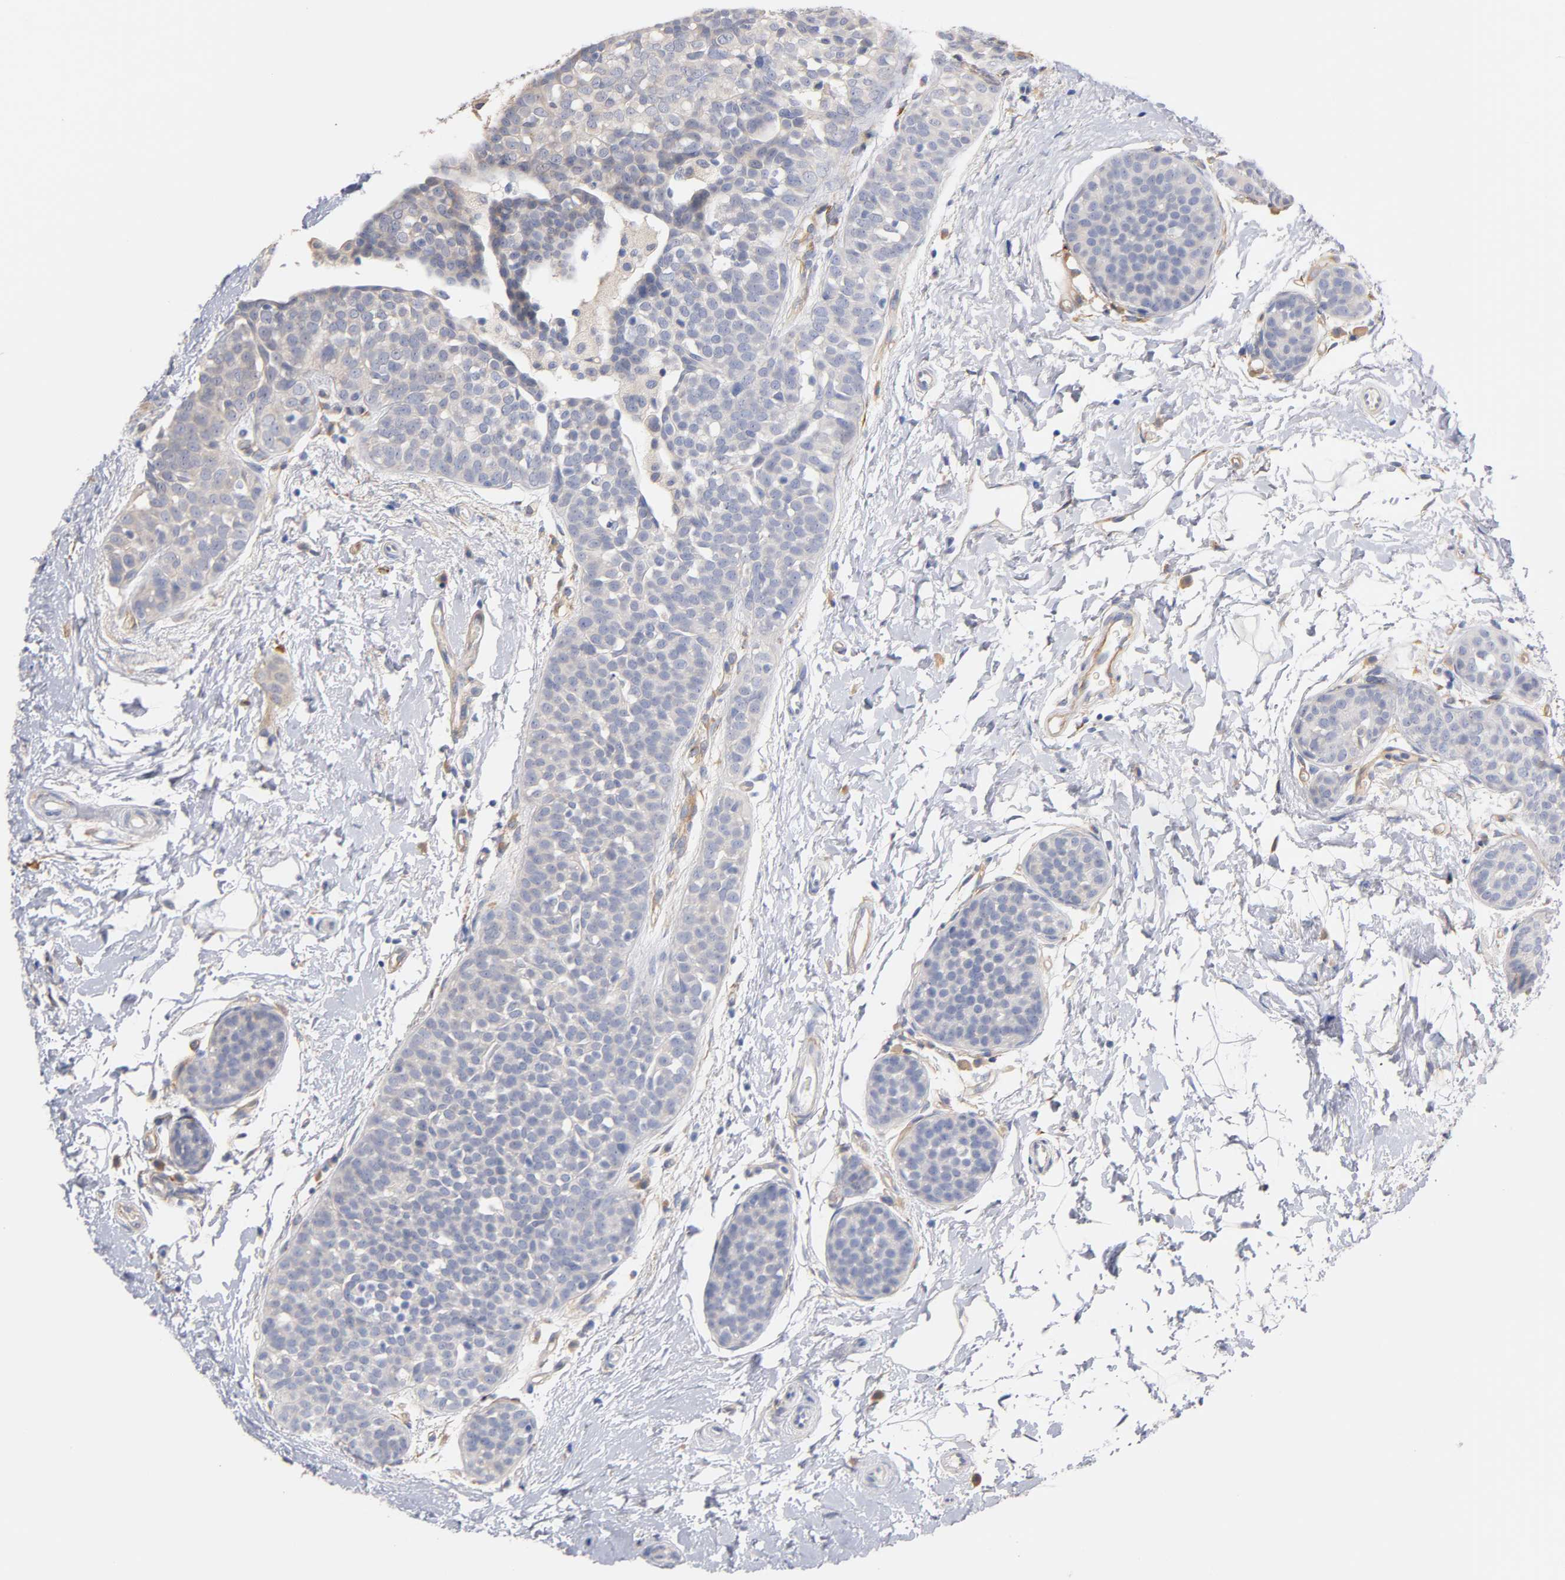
{"staining": {"intensity": "negative", "quantity": "none", "location": "none"}, "tissue": "breast cancer", "cell_type": "Tumor cells", "image_type": "cancer", "snomed": [{"axis": "morphology", "description": "Lobular carcinoma, in situ"}, {"axis": "morphology", "description": "Lobular carcinoma"}, {"axis": "topography", "description": "Breast"}], "caption": "IHC histopathology image of human breast cancer (lobular carcinoma in situ) stained for a protein (brown), which displays no positivity in tumor cells.", "gene": "LAMB1", "patient": {"sex": "female", "age": 41}}